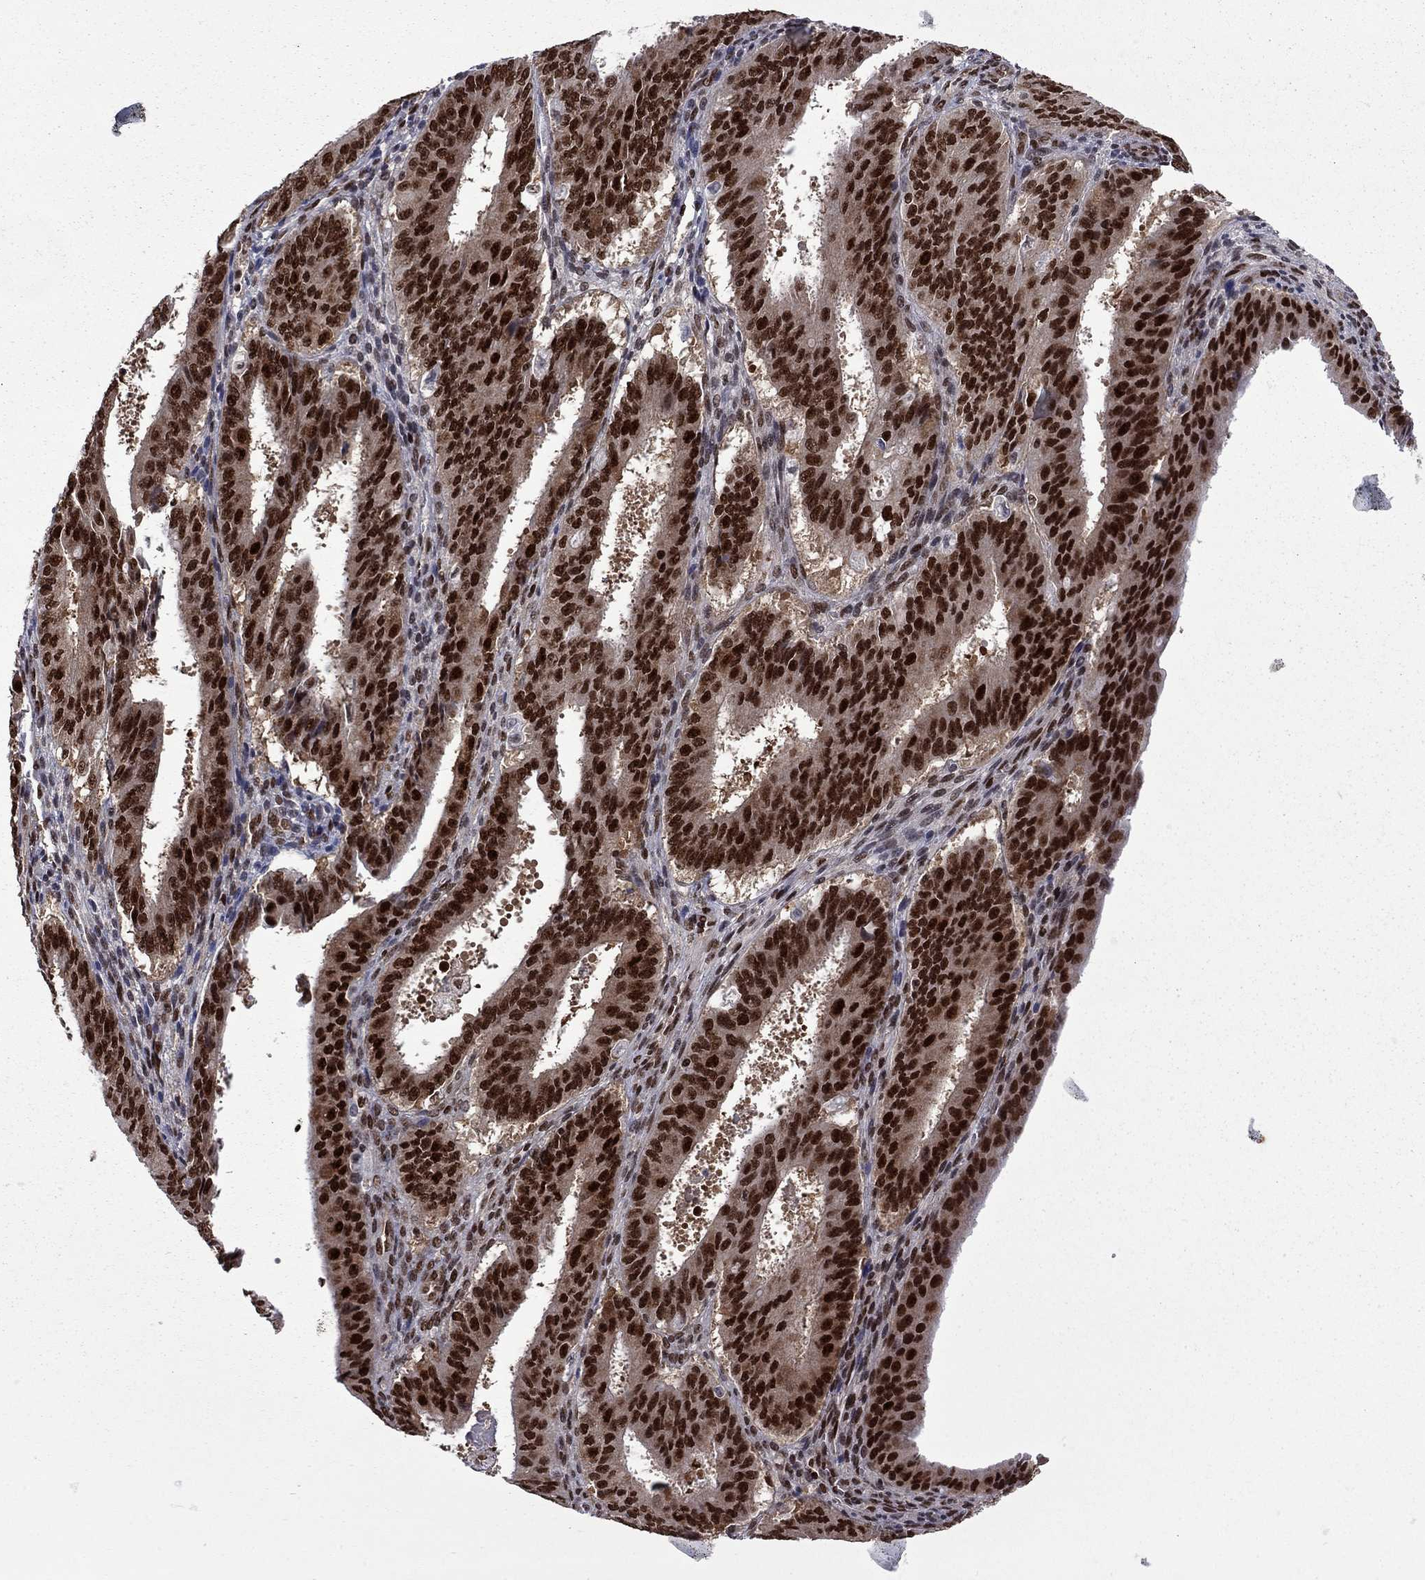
{"staining": {"intensity": "strong", "quantity": ">75%", "location": "nuclear"}, "tissue": "ovarian cancer", "cell_type": "Tumor cells", "image_type": "cancer", "snomed": [{"axis": "morphology", "description": "Carcinoma, endometroid"}, {"axis": "topography", "description": "Ovary"}], "caption": "The histopathology image exhibits staining of ovarian cancer, revealing strong nuclear protein positivity (brown color) within tumor cells. Immunohistochemistry (ihc) stains the protein in brown and the nuclei are stained blue.", "gene": "MED25", "patient": {"sex": "female", "age": 42}}